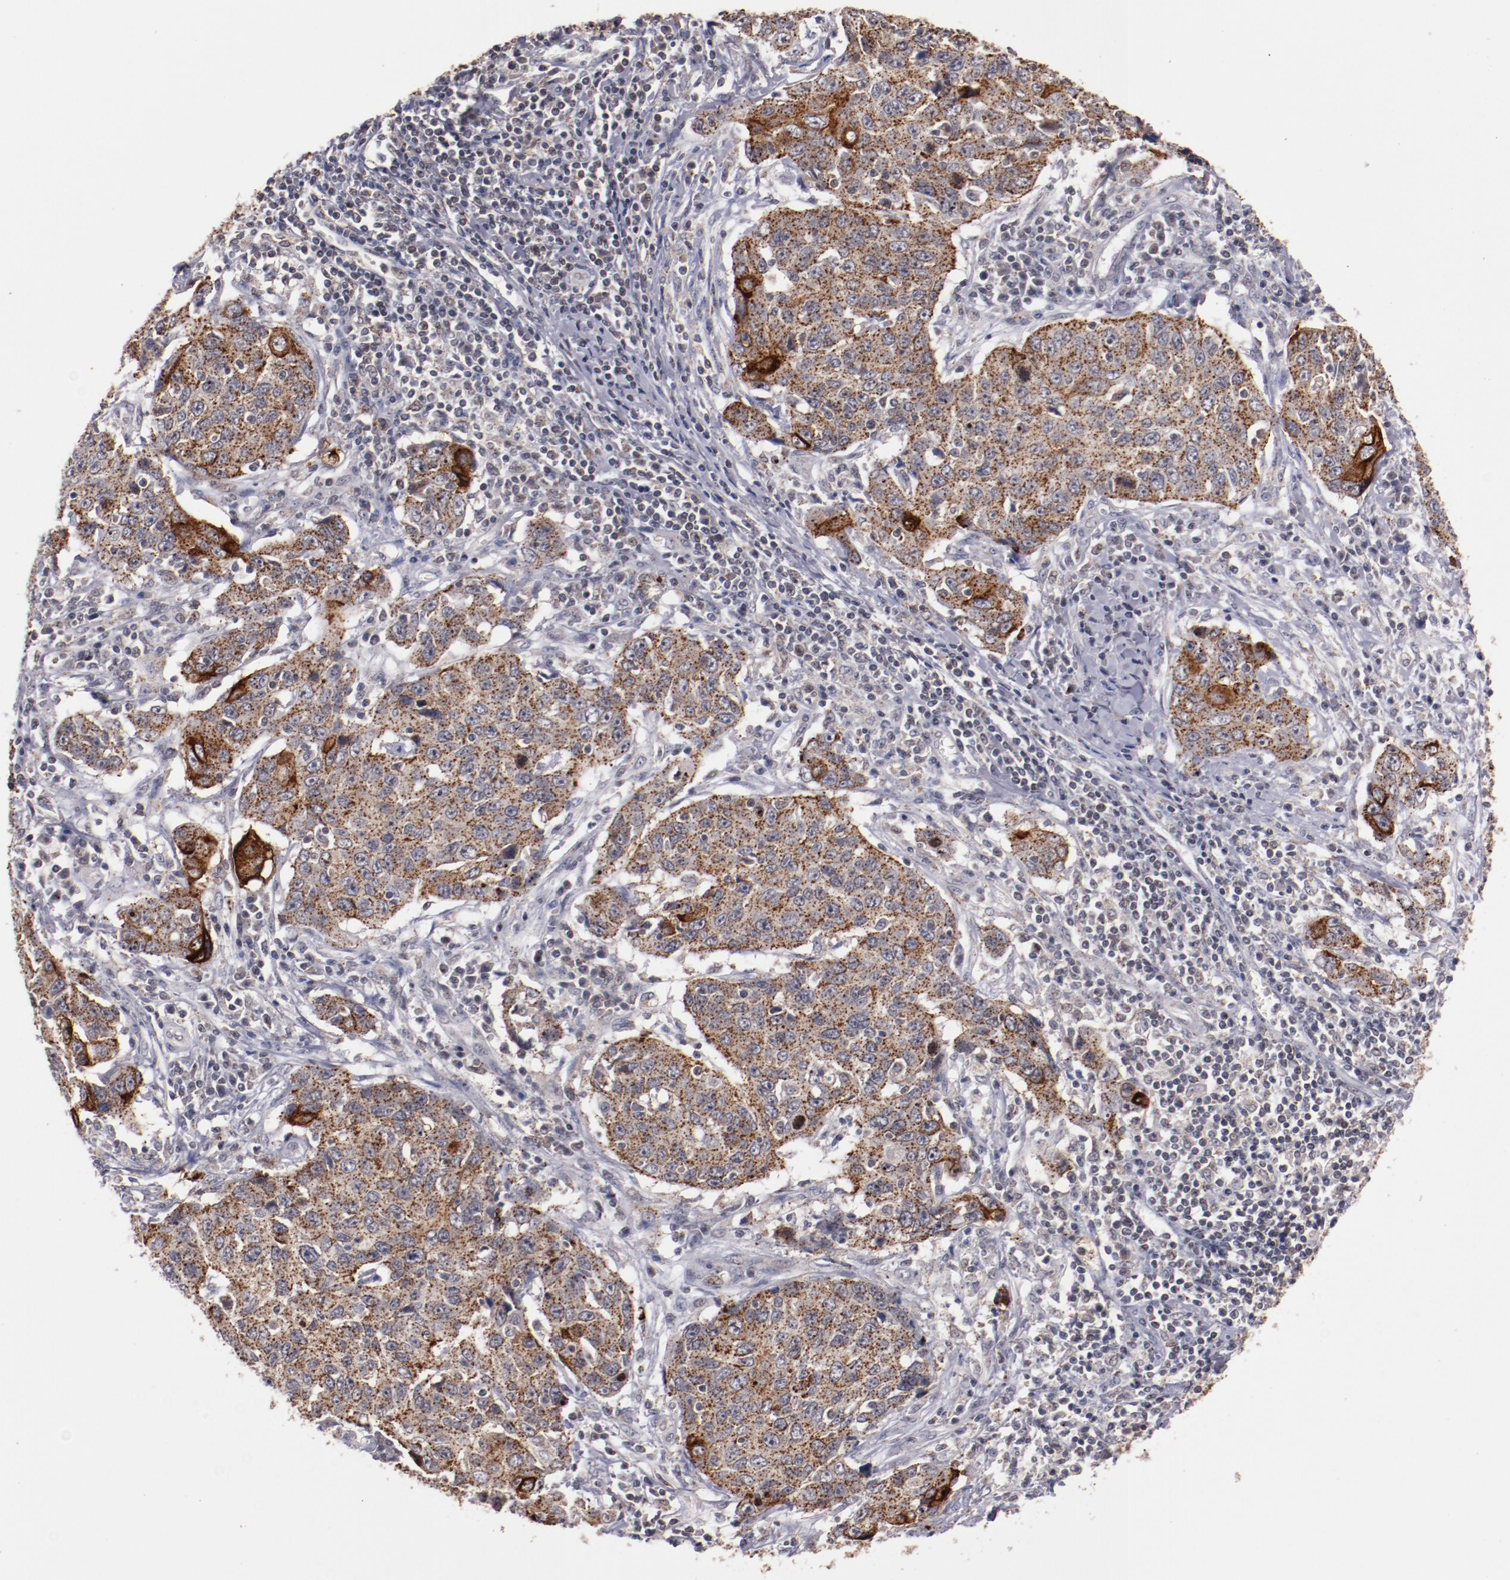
{"staining": {"intensity": "strong", "quantity": ">75%", "location": "cytoplasmic/membranous"}, "tissue": "cervical cancer", "cell_type": "Tumor cells", "image_type": "cancer", "snomed": [{"axis": "morphology", "description": "Squamous cell carcinoma, NOS"}, {"axis": "topography", "description": "Cervix"}], "caption": "Cervical squamous cell carcinoma tissue demonstrates strong cytoplasmic/membranous positivity in approximately >75% of tumor cells, visualized by immunohistochemistry.", "gene": "SYP", "patient": {"sex": "female", "age": 53}}